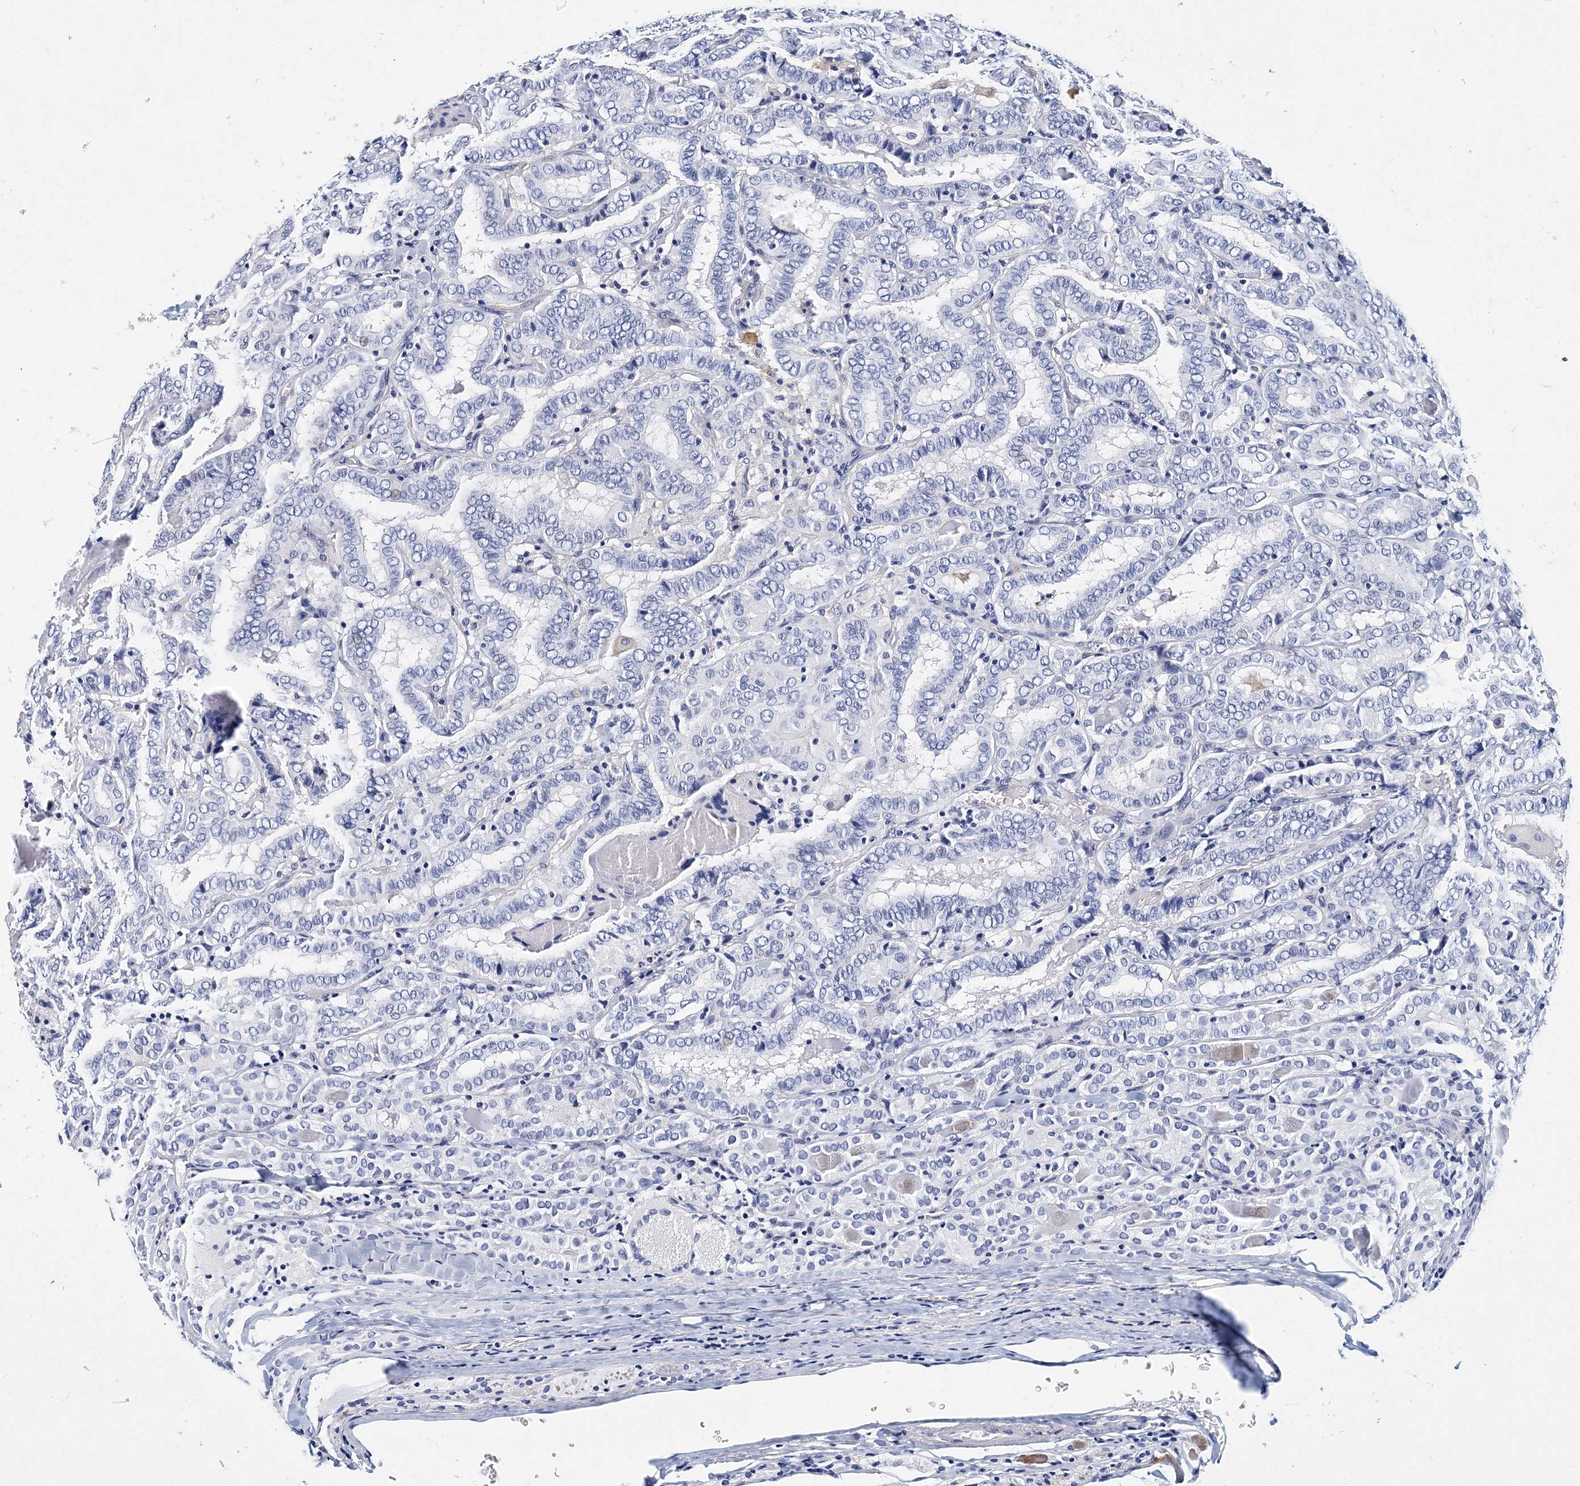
{"staining": {"intensity": "negative", "quantity": "none", "location": "none"}, "tissue": "thyroid cancer", "cell_type": "Tumor cells", "image_type": "cancer", "snomed": [{"axis": "morphology", "description": "Papillary adenocarcinoma, NOS"}, {"axis": "topography", "description": "Thyroid gland"}], "caption": "This is a micrograph of immunohistochemistry (IHC) staining of papillary adenocarcinoma (thyroid), which shows no expression in tumor cells. (Brightfield microscopy of DAB (3,3'-diaminobenzidine) immunohistochemistry at high magnification).", "gene": "ITGA2B", "patient": {"sex": "female", "age": 72}}